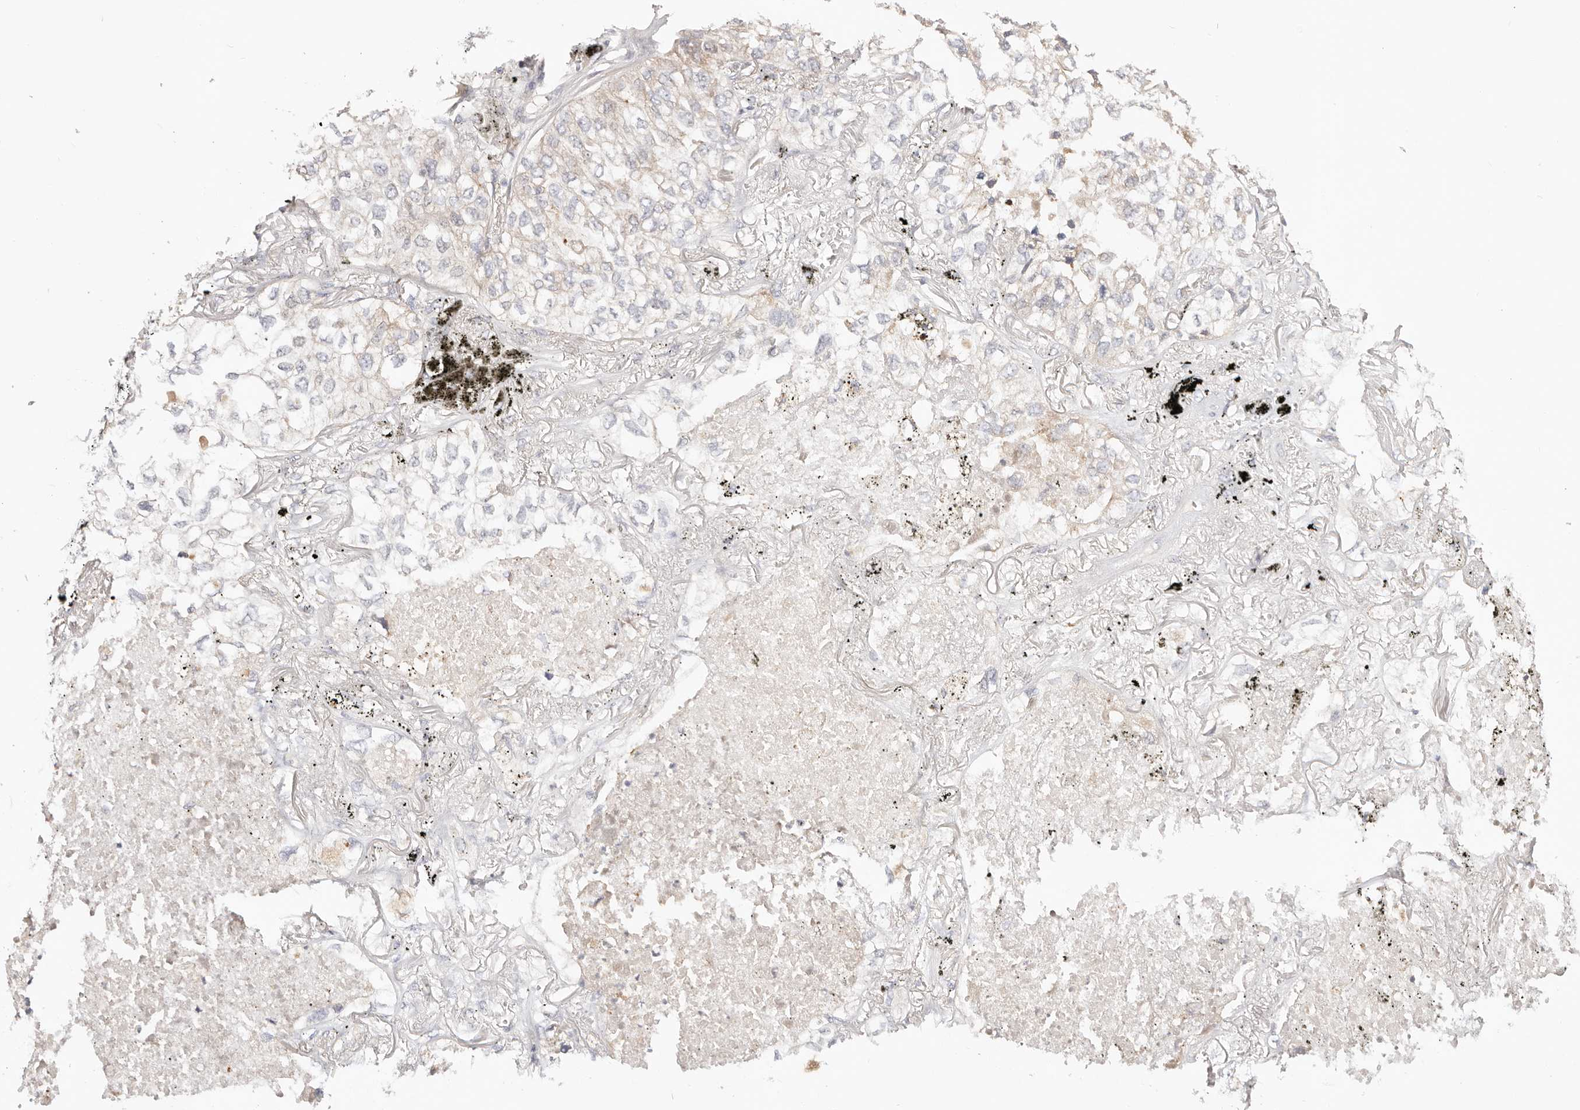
{"staining": {"intensity": "weak", "quantity": "<25%", "location": "cytoplasmic/membranous"}, "tissue": "lung cancer", "cell_type": "Tumor cells", "image_type": "cancer", "snomed": [{"axis": "morphology", "description": "Adenocarcinoma, NOS"}, {"axis": "topography", "description": "Lung"}], "caption": "Adenocarcinoma (lung) was stained to show a protein in brown. There is no significant expression in tumor cells.", "gene": "KCMF1", "patient": {"sex": "male", "age": 65}}